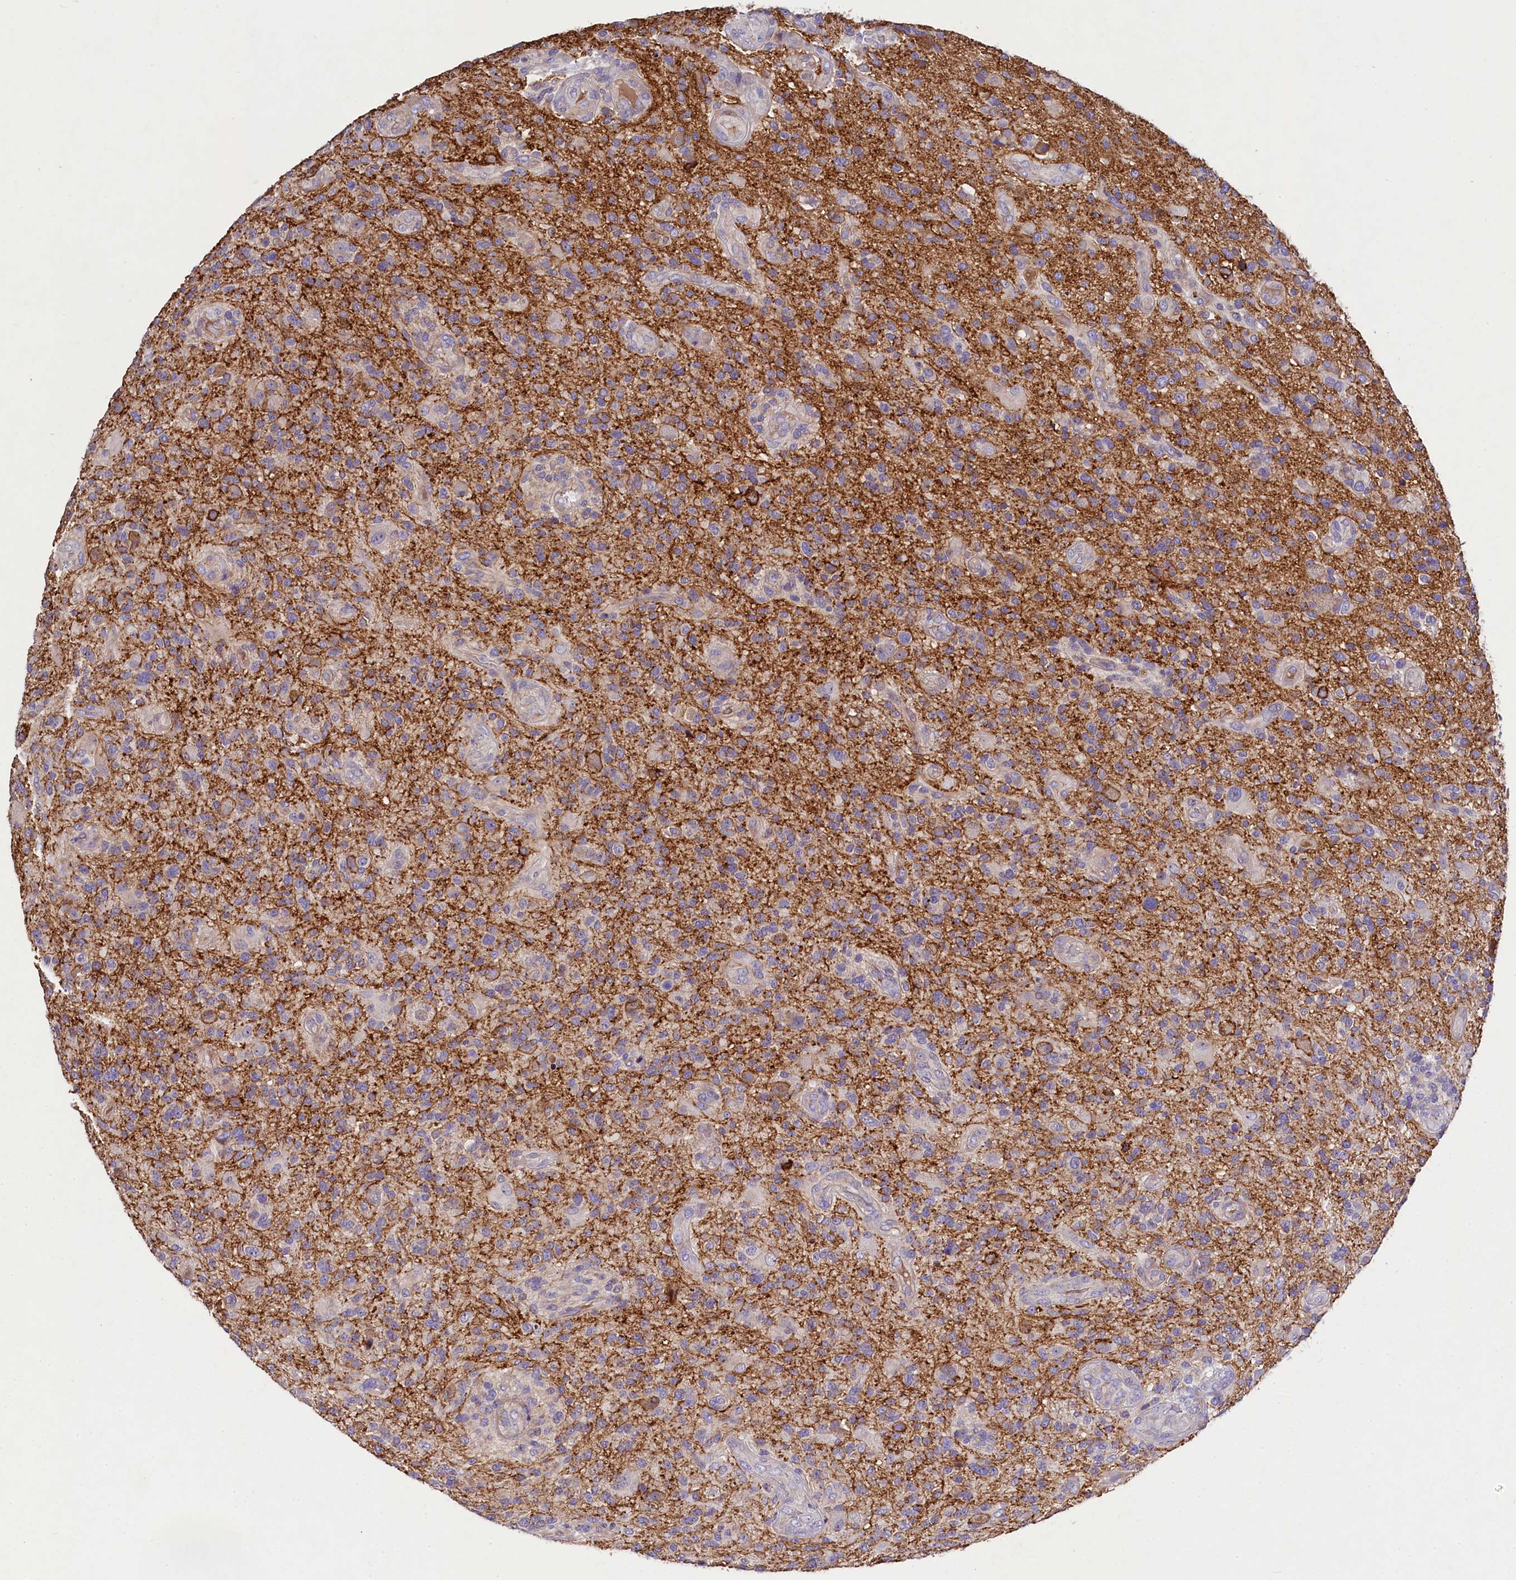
{"staining": {"intensity": "negative", "quantity": "none", "location": "none"}, "tissue": "glioma", "cell_type": "Tumor cells", "image_type": "cancer", "snomed": [{"axis": "morphology", "description": "Glioma, malignant, High grade"}, {"axis": "topography", "description": "Brain"}], "caption": "An image of glioma stained for a protein displays no brown staining in tumor cells.", "gene": "FXYD6", "patient": {"sex": "male", "age": 47}}